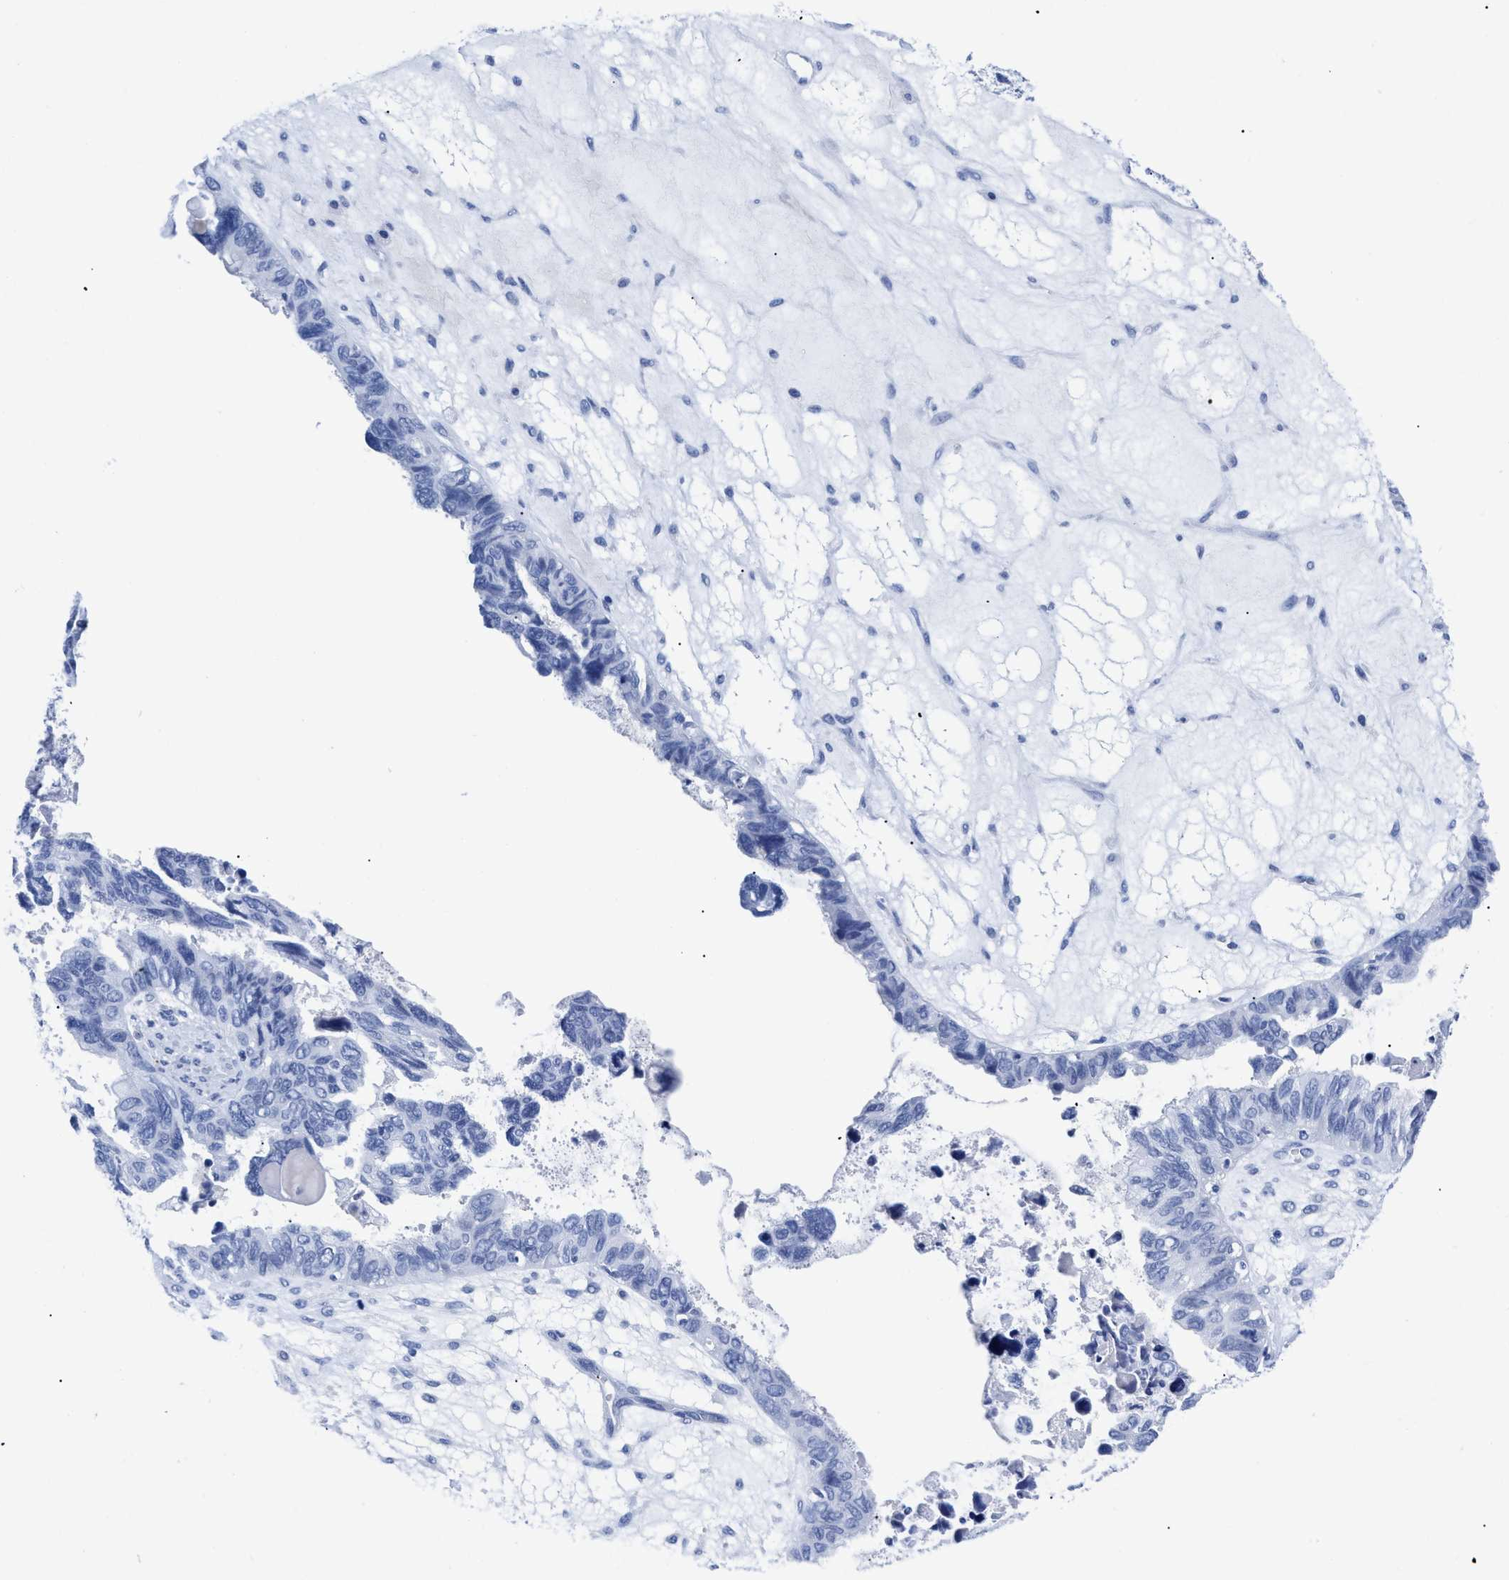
{"staining": {"intensity": "negative", "quantity": "none", "location": "none"}, "tissue": "ovarian cancer", "cell_type": "Tumor cells", "image_type": "cancer", "snomed": [{"axis": "morphology", "description": "Cystadenocarcinoma, serous, NOS"}, {"axis": "topography", "description": "Ovary"}], "caption": "Micrograph shows no significant protein positivity in tumor cells of ovarian cancer (serous cystadenocarcinoma).", "gene": "TREML1", "patient": {"sex": "female", "age": 79}}